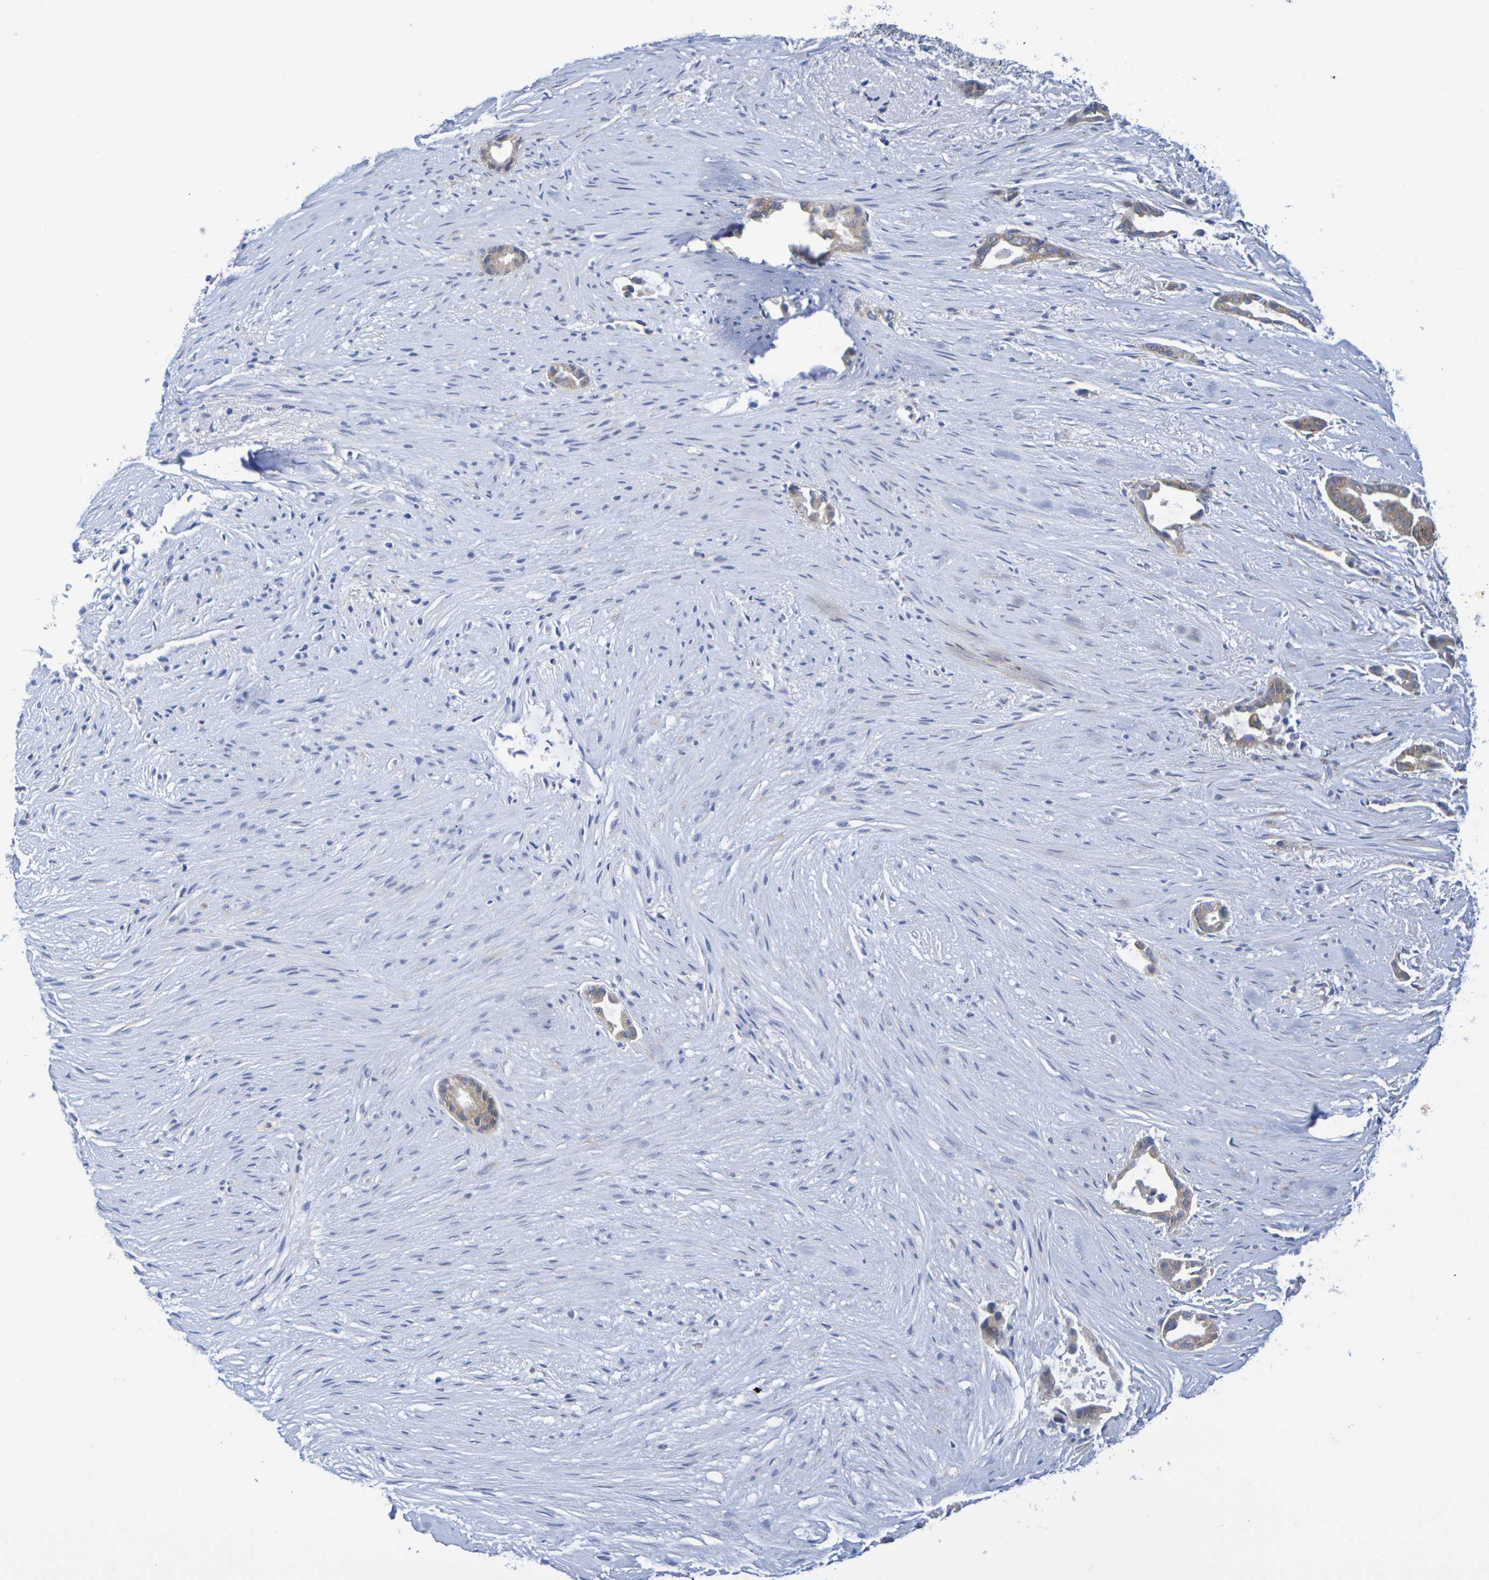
{"staining": {"intensity": "moderate", "quantity": ">75%", "location": "cytoplasmic/membranous"}, "tissue": "liver cancer", "cell_type": "Tumor cells", "image_type": "cancer", "snomed": [{"axis": "morphology", "description": "Cholangiocarcinoma"}, {"axis": "topography", "description": "Liver"}], "caption": "The immunohistochemical stain labels moderate cytoplasmic/membranous staining in tumor cells of liver cholangiocarcinoma tissue.", "gene": "TMCC3", "patient": {"sex": "female", "age": 55}}